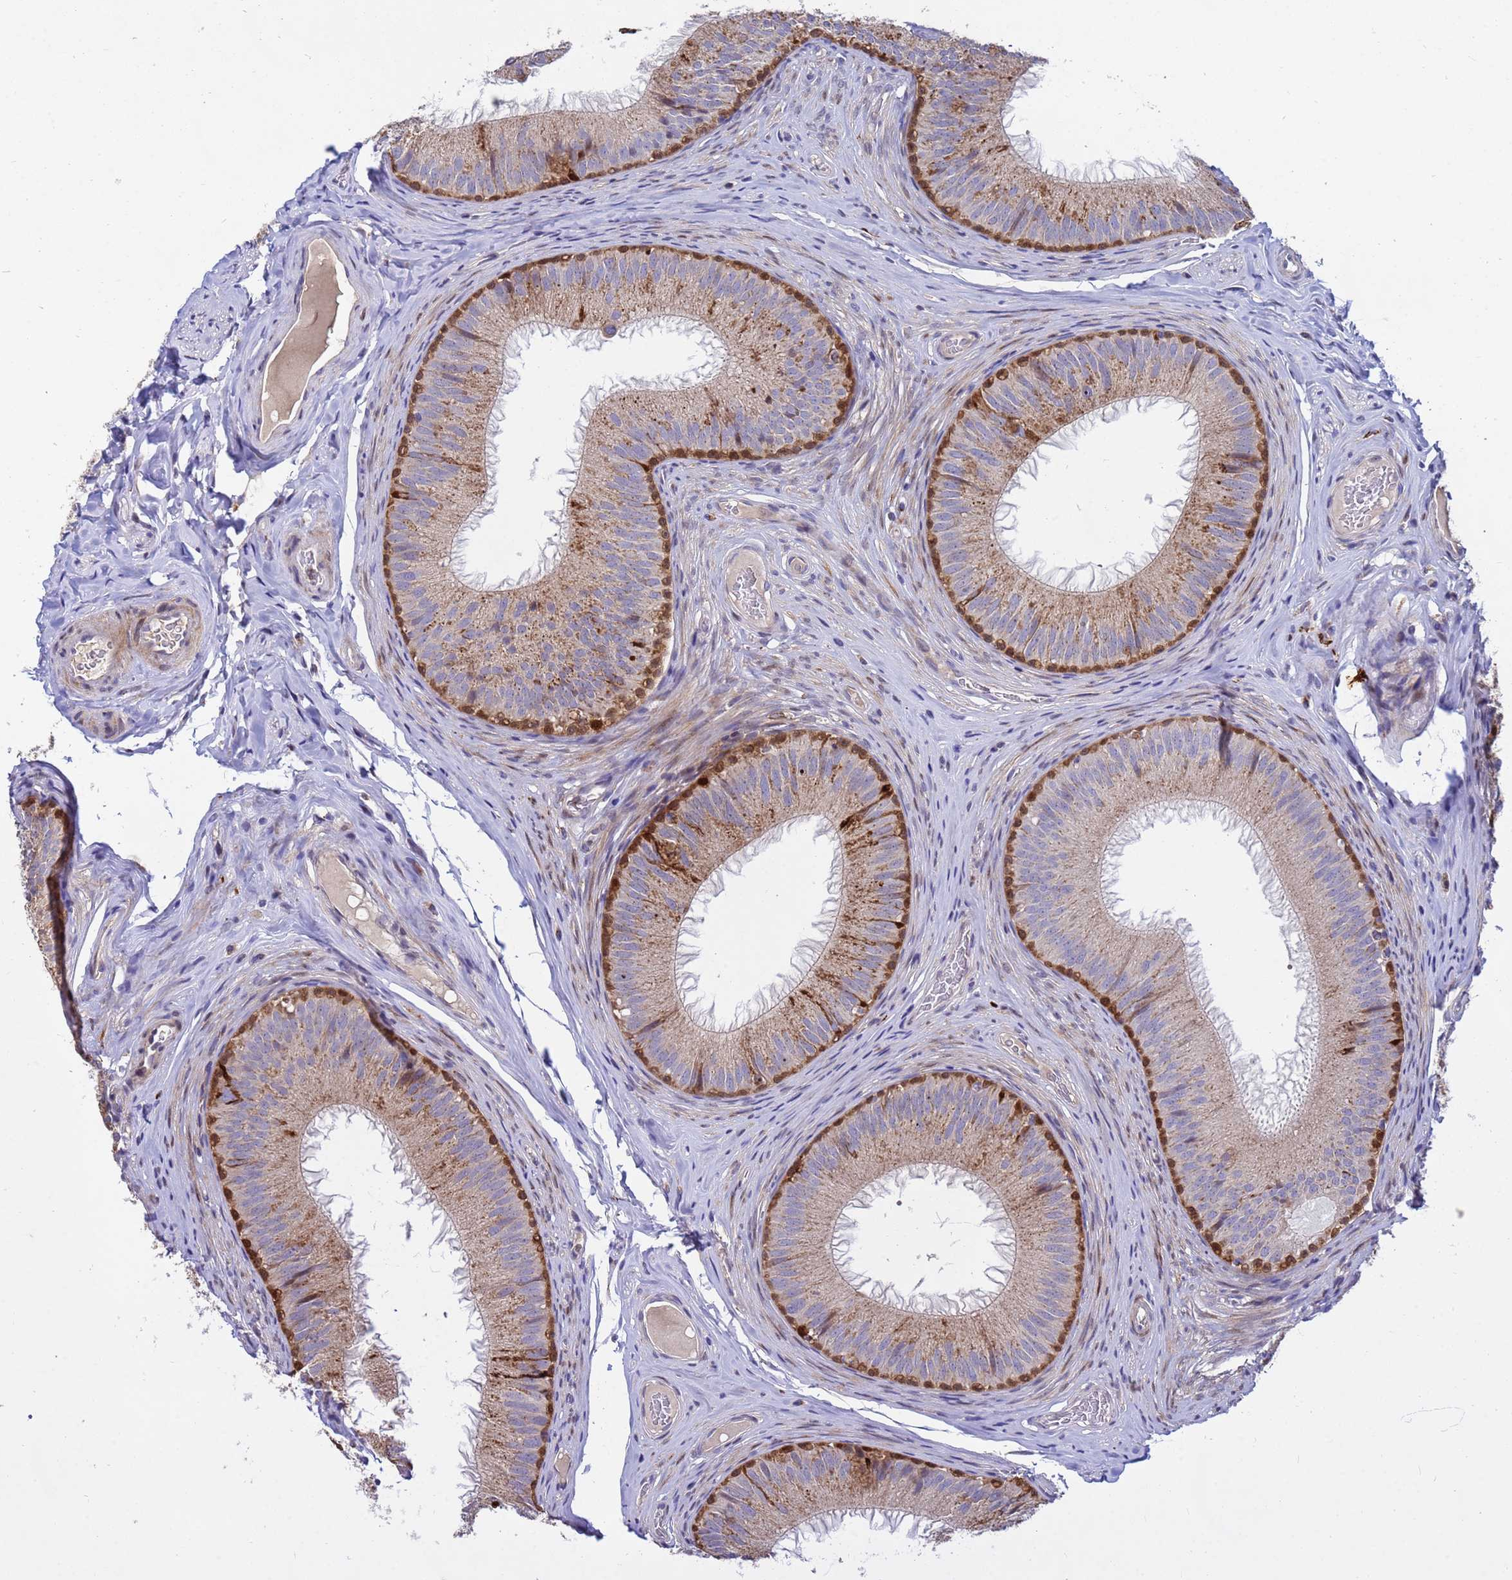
{"staining": {"intensity": "strong", "quantity": "<25%", "location": "cytoplasmic/membranous,nuclear"}, "tissue": "epididymis", "cell_type": "Glandular cells", "image_type": "normal", "snomed": [{"axis": "morphology", "description": "Normal tissue, NOS"}, {"axis": "topography", "description": "Epididymis"}], "caption": "The immunohistochemical stain highlights strong cytoplasmic/membranous,nuclear staining in glandular cells of unremarkable epididymis.", "gene": "TUBGCP3", "patient": {"sex": "male", "age": 34}}